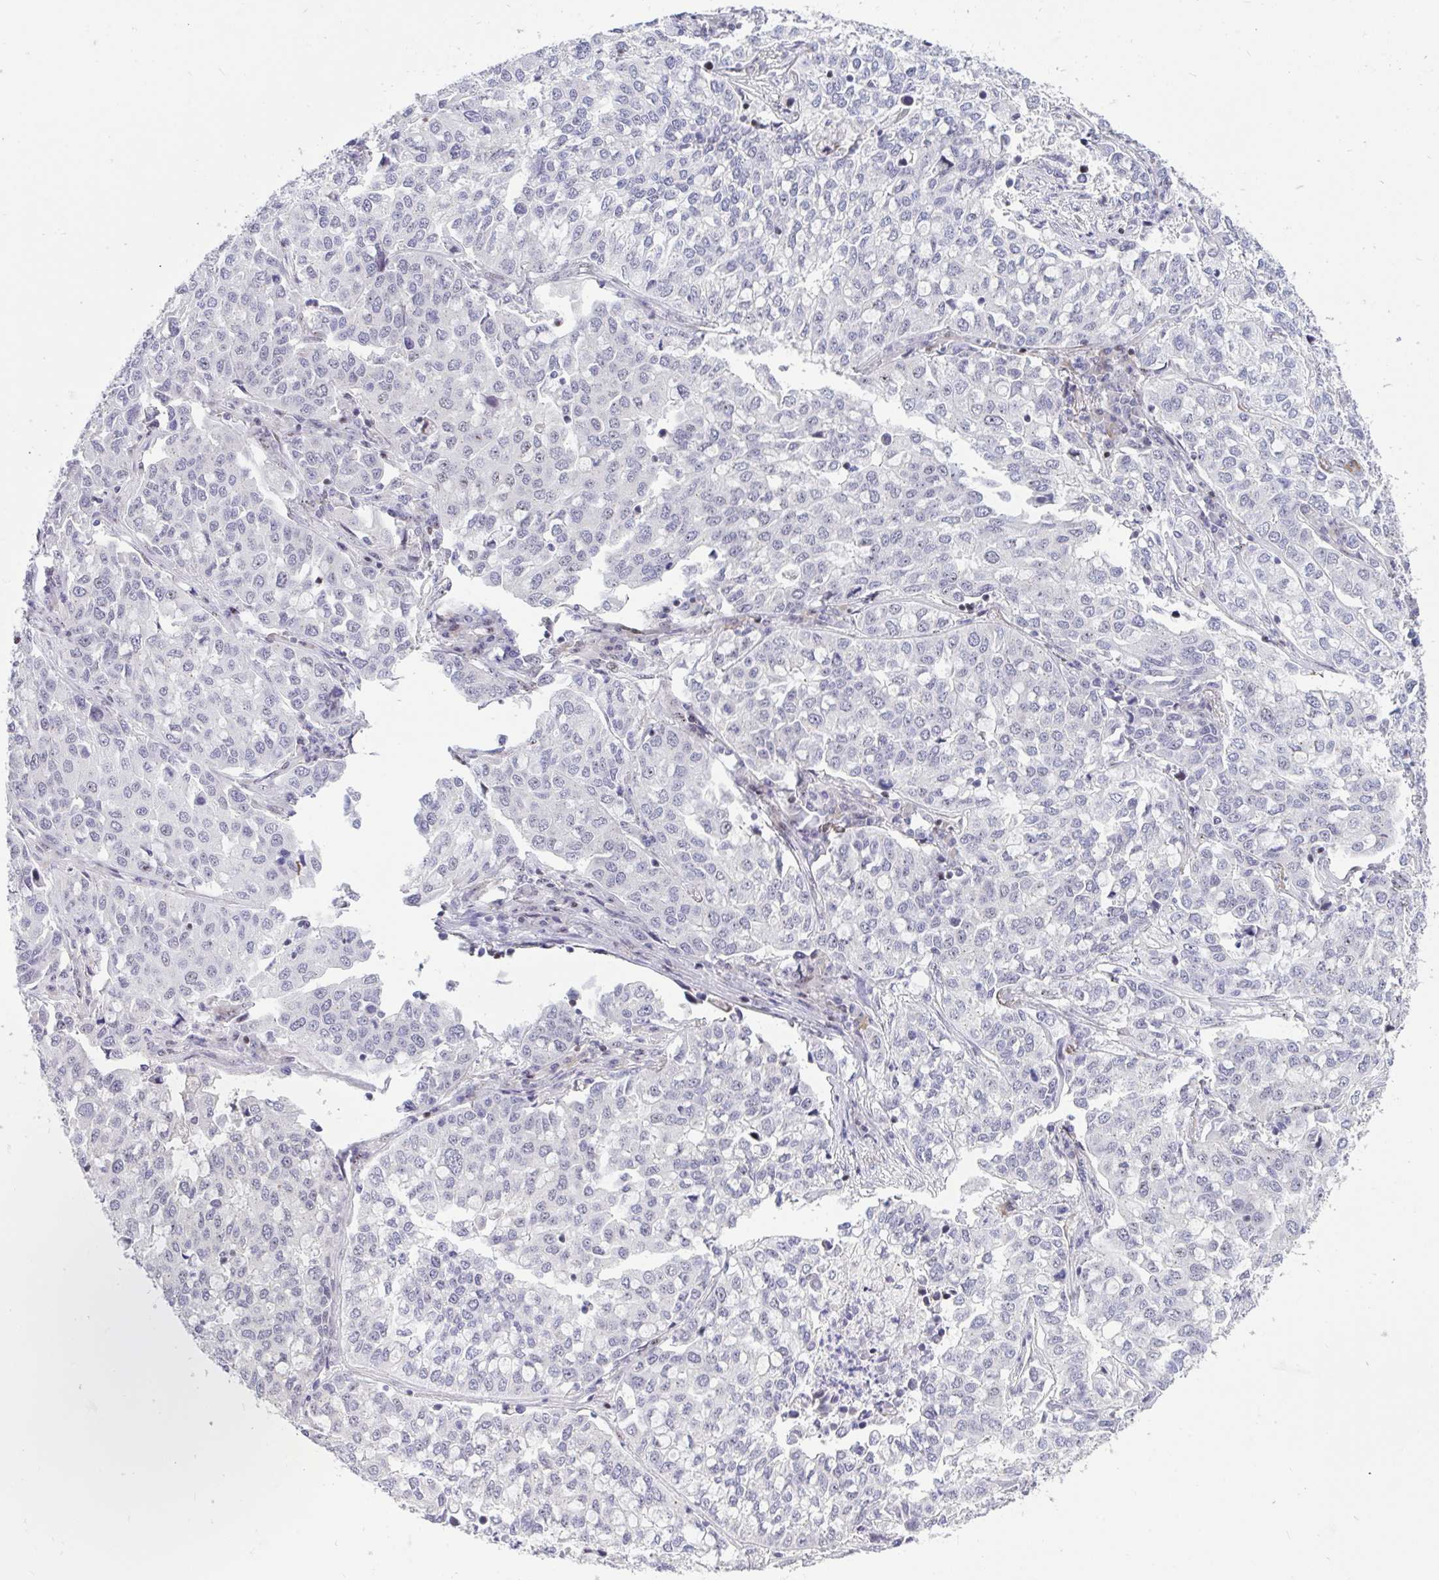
{"staining": {"intensity": "negative", "quantity": "none", "location": "none"}, "tissue": "lung cancer", "cell_type": "Tumor cells", "image_type": "cancer", "snomed": [{"axis": "morphology", "description": "Adenocarcinoma, NOS"}, {"axis": "morphology", "description": "Adenocarcinoma, metastatic, NOS"}, {"axis": "topography", "description": "Lymph node"}, {"axis": "topography", "description": "Lung"}], "caption": "Tumor cells are negative for protein expression in human adenocarcinoma (lung). (Brightfield microscopy of DAB (3,3'-diaminobenzidine) immunohistochemistry (IHC) at high magnification).", "gene": "PLPPR3", "patient": {"sex": "female", "age": 65}}